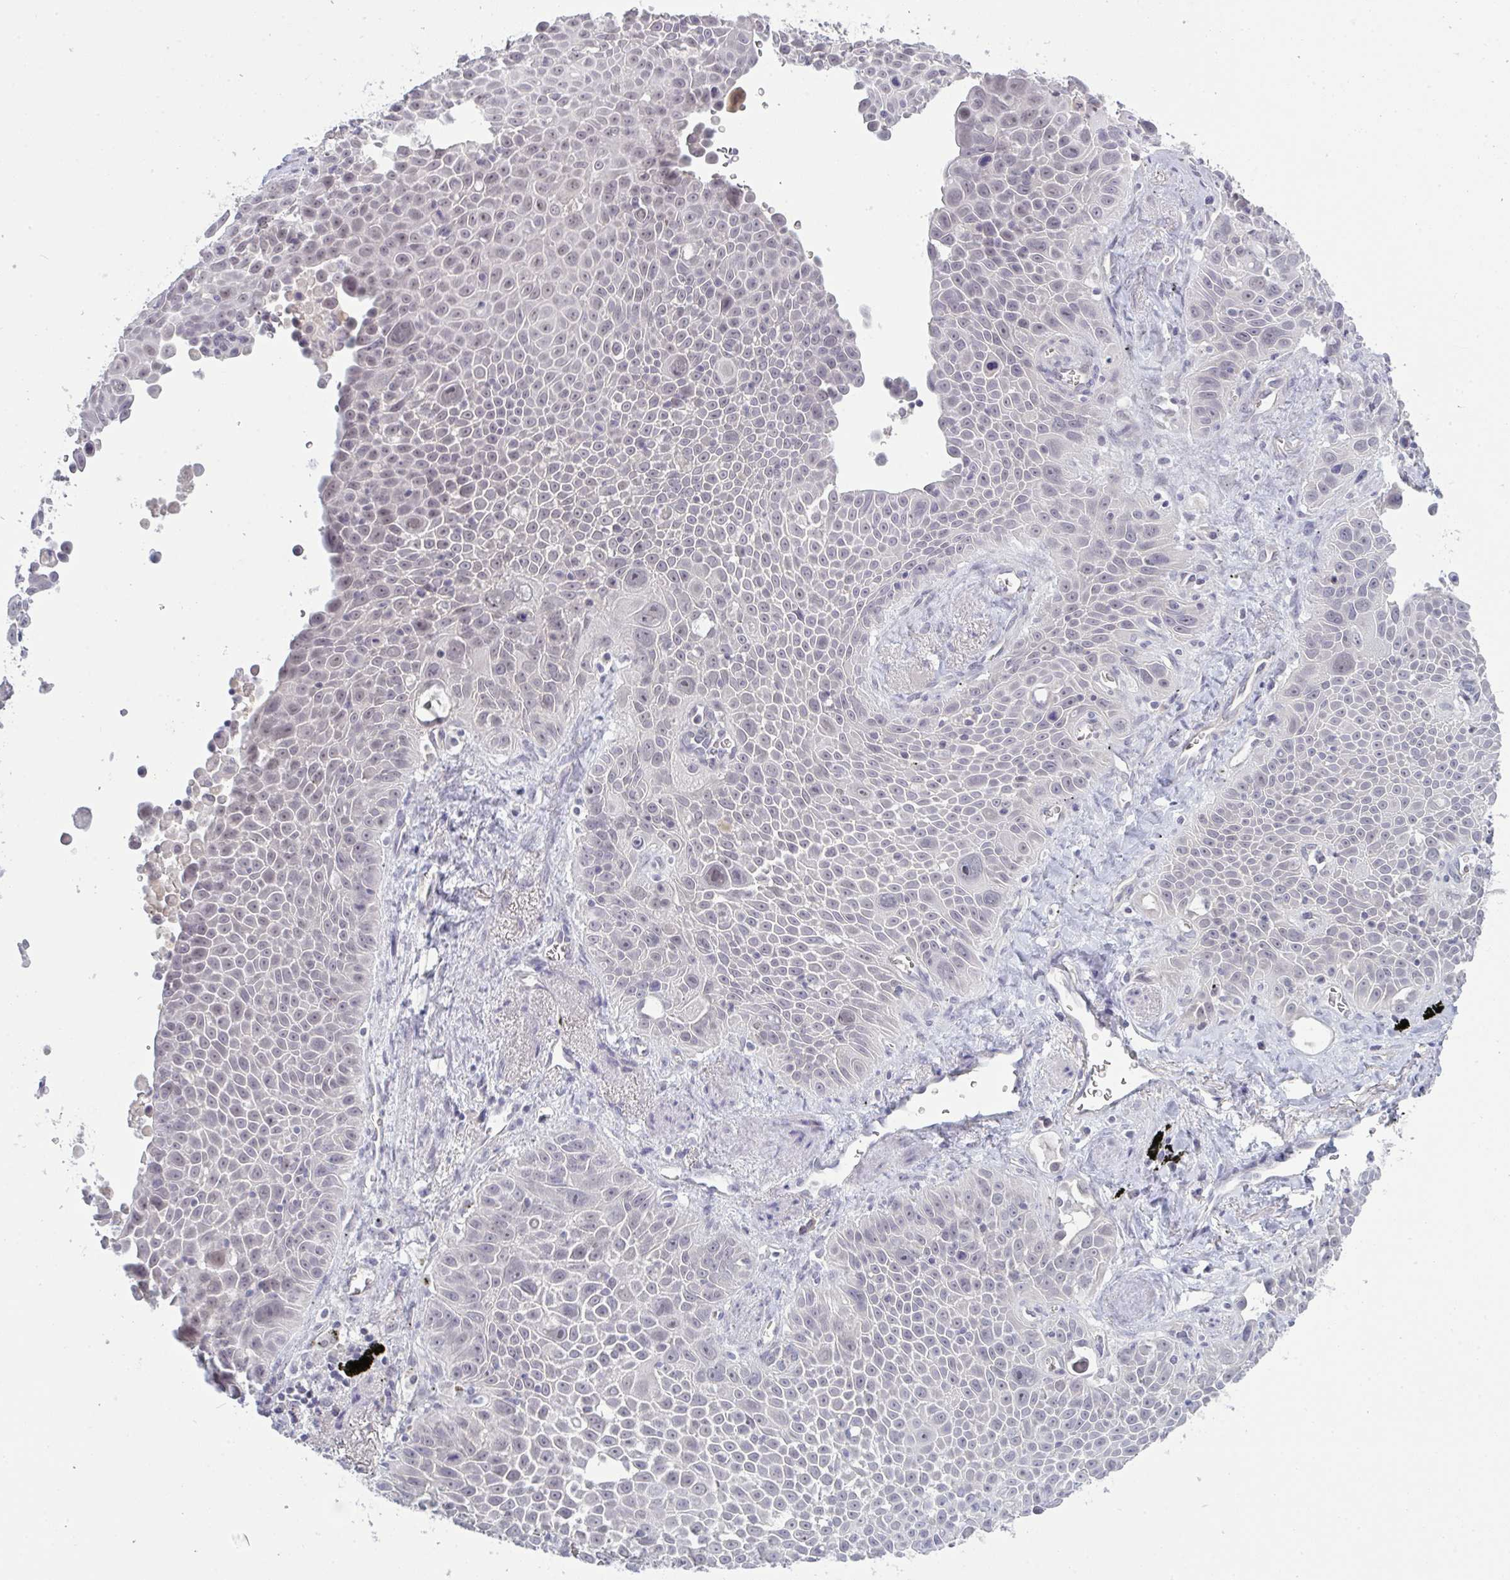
{"staining": {"intensity": "negative", "quantity": "none", "location": "none"}, "tissue": "lung cancer", "cell_type": "Tumor cells", "image_type": "cancer", "snomed": [{"axis": "morphology", "description": "Squamous cell carcinoma, NOS"}, {"axis": "morphology", "description": "Squamous cell carcinoma, metastatic, NOS"}, {"axis": "topography", "description": "Lymph node"}, {"axis": "topography", "description": "Lung"}], "caption": "Immunohistochemistry micrograph of neoplastic tissue: lung cancer stained with DAB (3,3'-diaminobenzidine) exhibits no significant protein staining in tumor cells.", "gene": "ZNF784", "patient": {"sex": "female", "age": 62}}